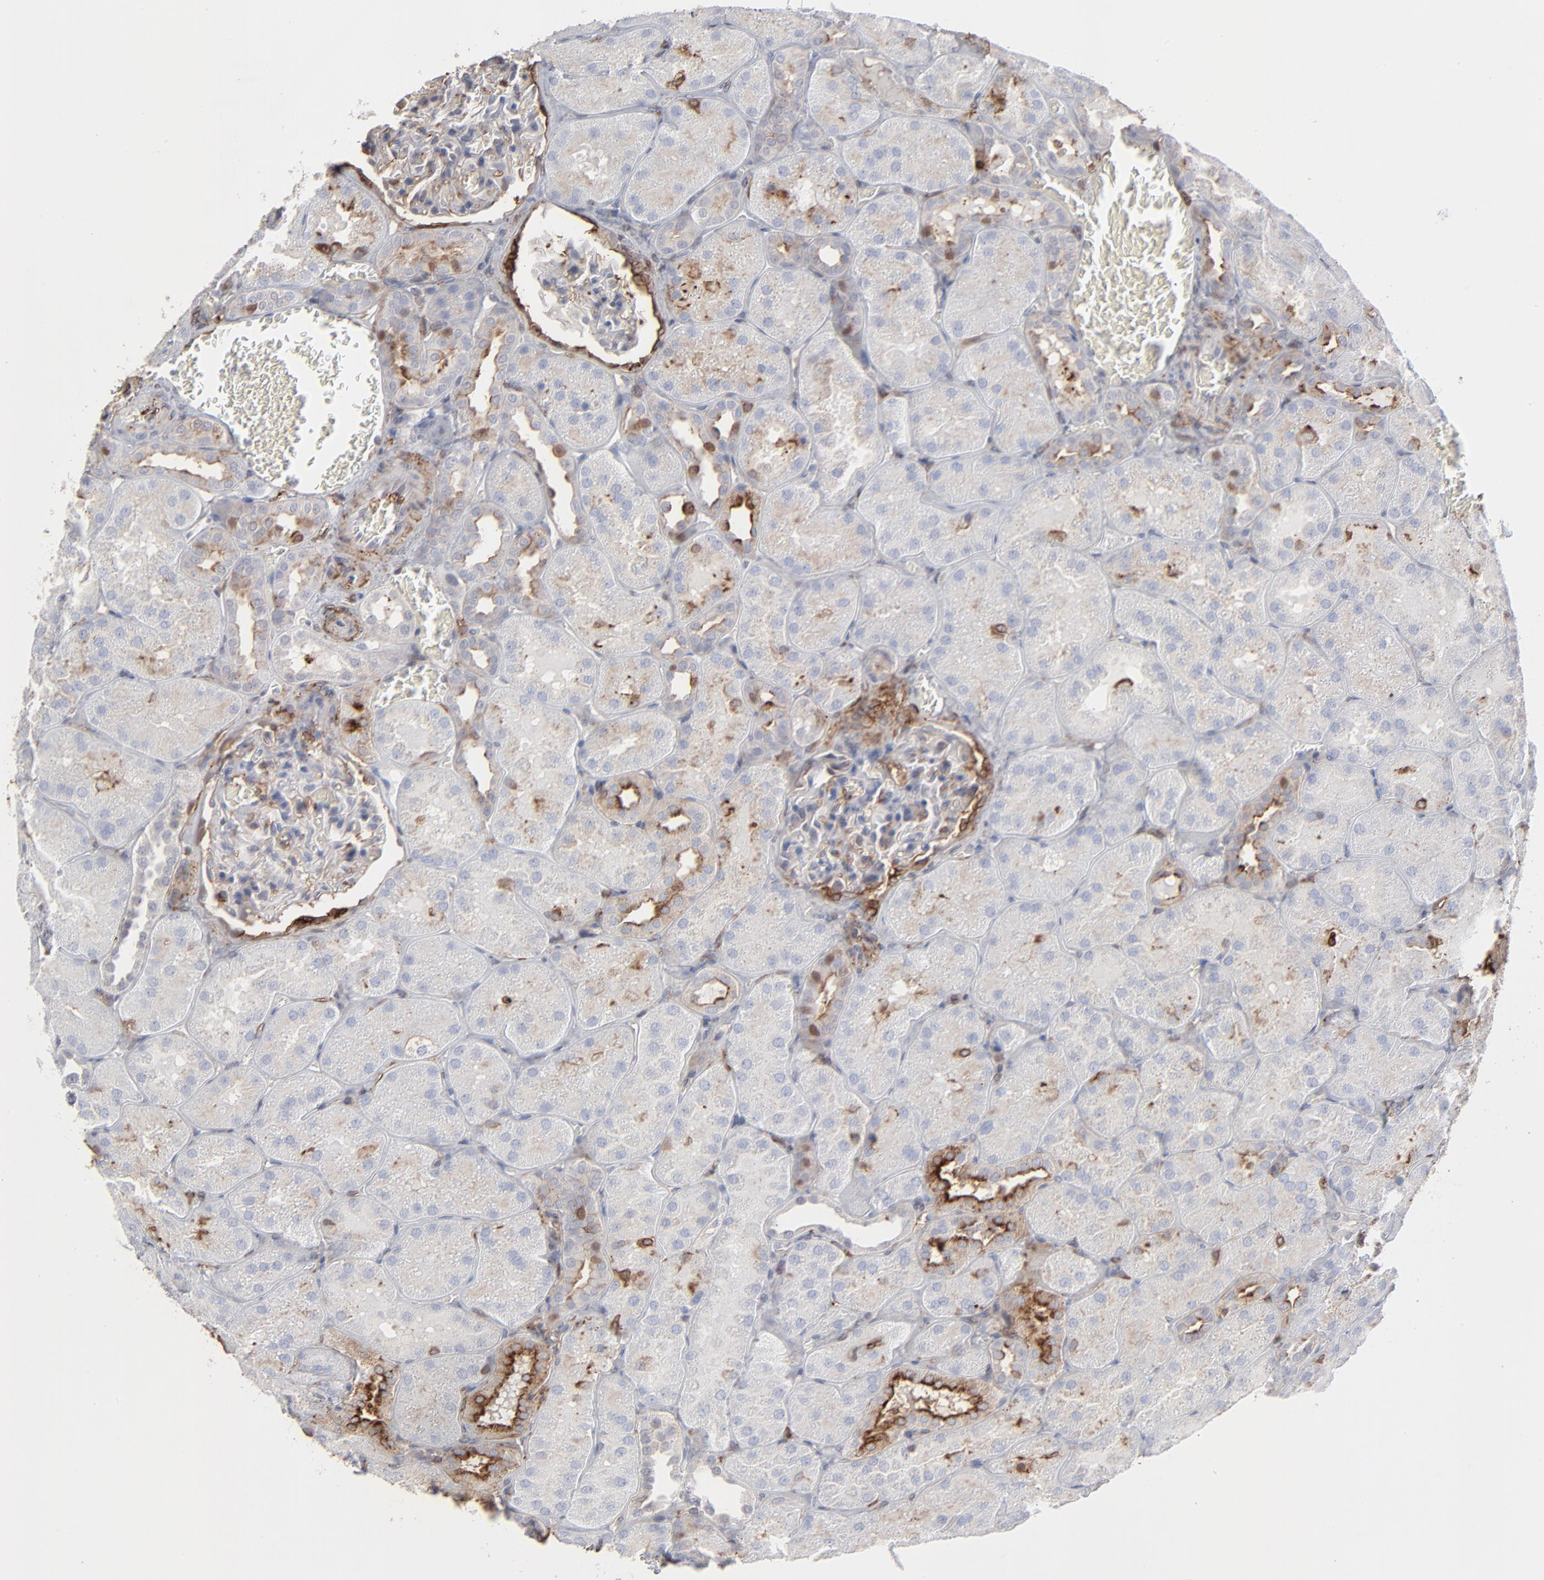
{"staining": {"intensity": "weak", "quantity": "<25%", "location": "cytoplasmic/membranous"}, "tissue": "kidney", "cell_type": "Cells in glomeruli", "image_type": "normal", "snomed": [{"axis": "morphology", "description": "Normal tissue, NOS"}, {"axis": "topography", "description": "Kidney"}], "caption": "An IHC photomicrograph of benign kidney is shown. There is no staining in cells in glomeruli of kidney.", "gene": "ANXA5", "patient": {"sex": "male", "age": 28}}